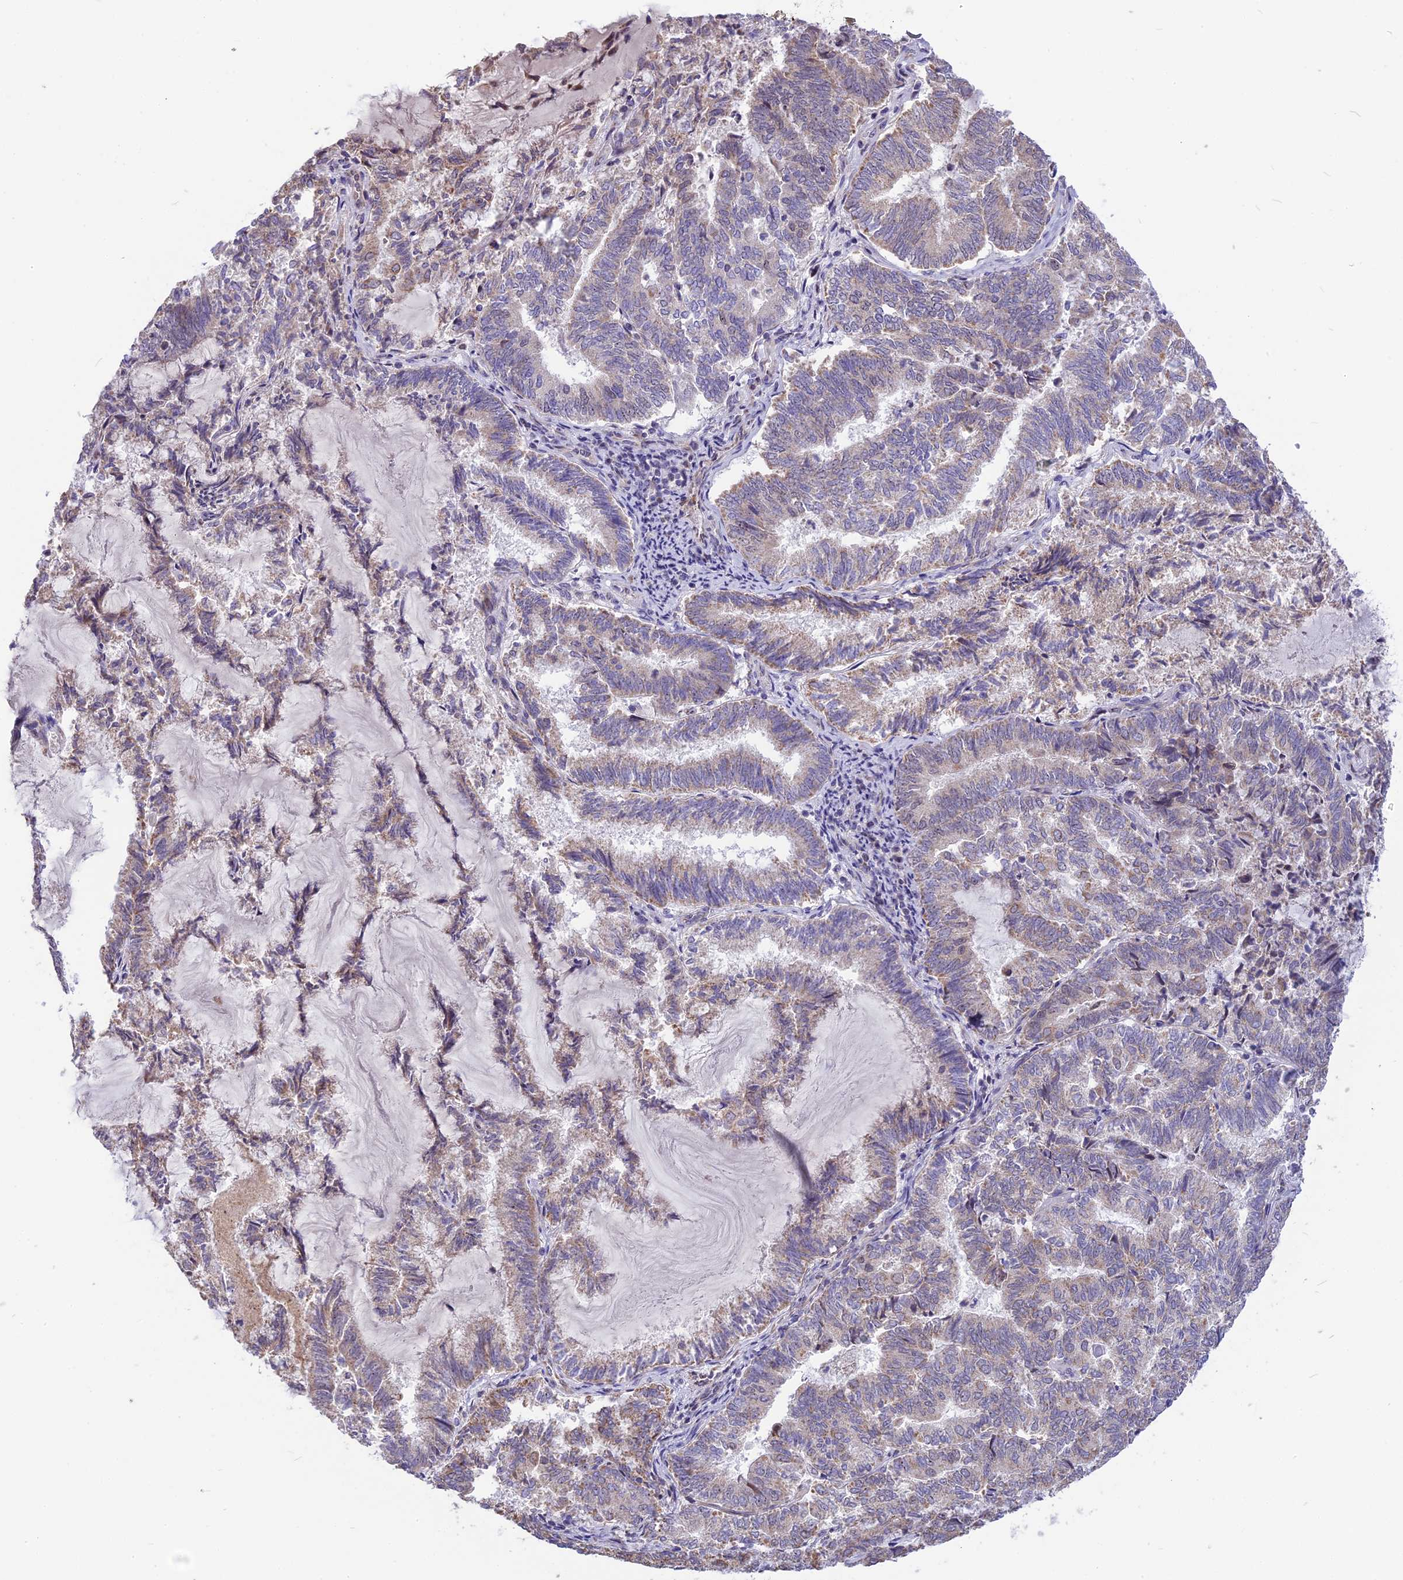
{"staining": {"intensity": "weak", "quantity": "25%-75%", "location": "cytoplasmic/membranous"}, "tissue": "endometrial cancer", "cell_type": "Tumor cells", "image_type": "cancer", "snomed": [{"axis": "morphology", "description": "Adenocarcinoma, NOS"}, {"axis": "topography", "description": "Endometrium"}], "caption": "Endometrial cancer (adenocarcinoma) stained with a protein marker exhibits weak staining in tumor cells.", "gene": "CMSS1", "patient": {"sex": "female", "age": 80}}